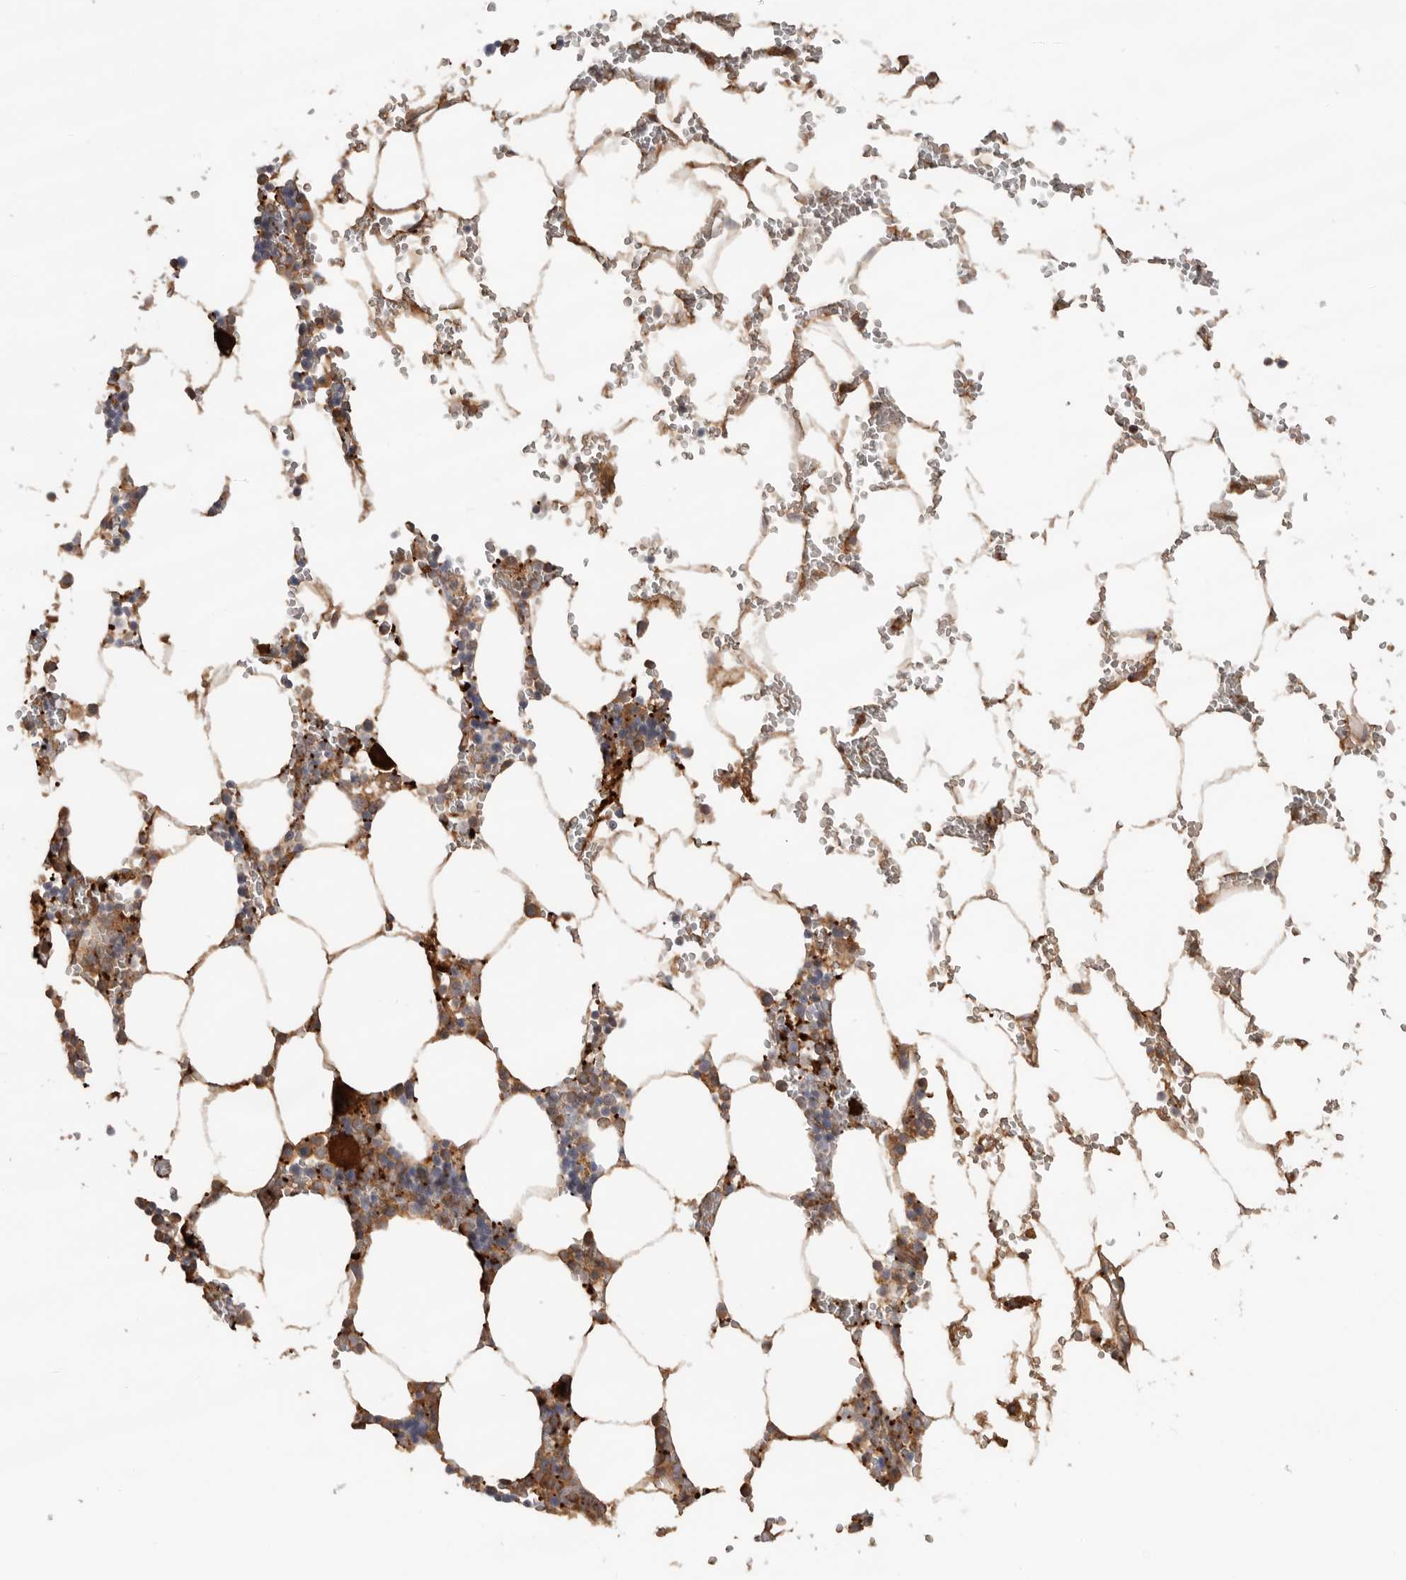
{"staining": {"intensity": "moderate", "quantity": "<25%", "location": "cytoplasmic/membranous"}, "tissue": "bone marrow", "cell_type": "Hematopoietic cells", "image_type": "normal", "snomed": [{"axis": "morphology", "description": "Normal tissue, NOS"}, {"axis": "topography", "description": "Bone marrow"}], "caption": "Protein expression analysis of benign bone marrow shows moderate cytoplasmic/membranous expression in approximately <25% of hematopoietic cells. The protein is stained brown, and the nuclei are stained in blue (DAB IHC with brightfield microscopy, high magnification).", "gene": "CDC42BPB", "patient": {"sex": "male", "age": 70}}